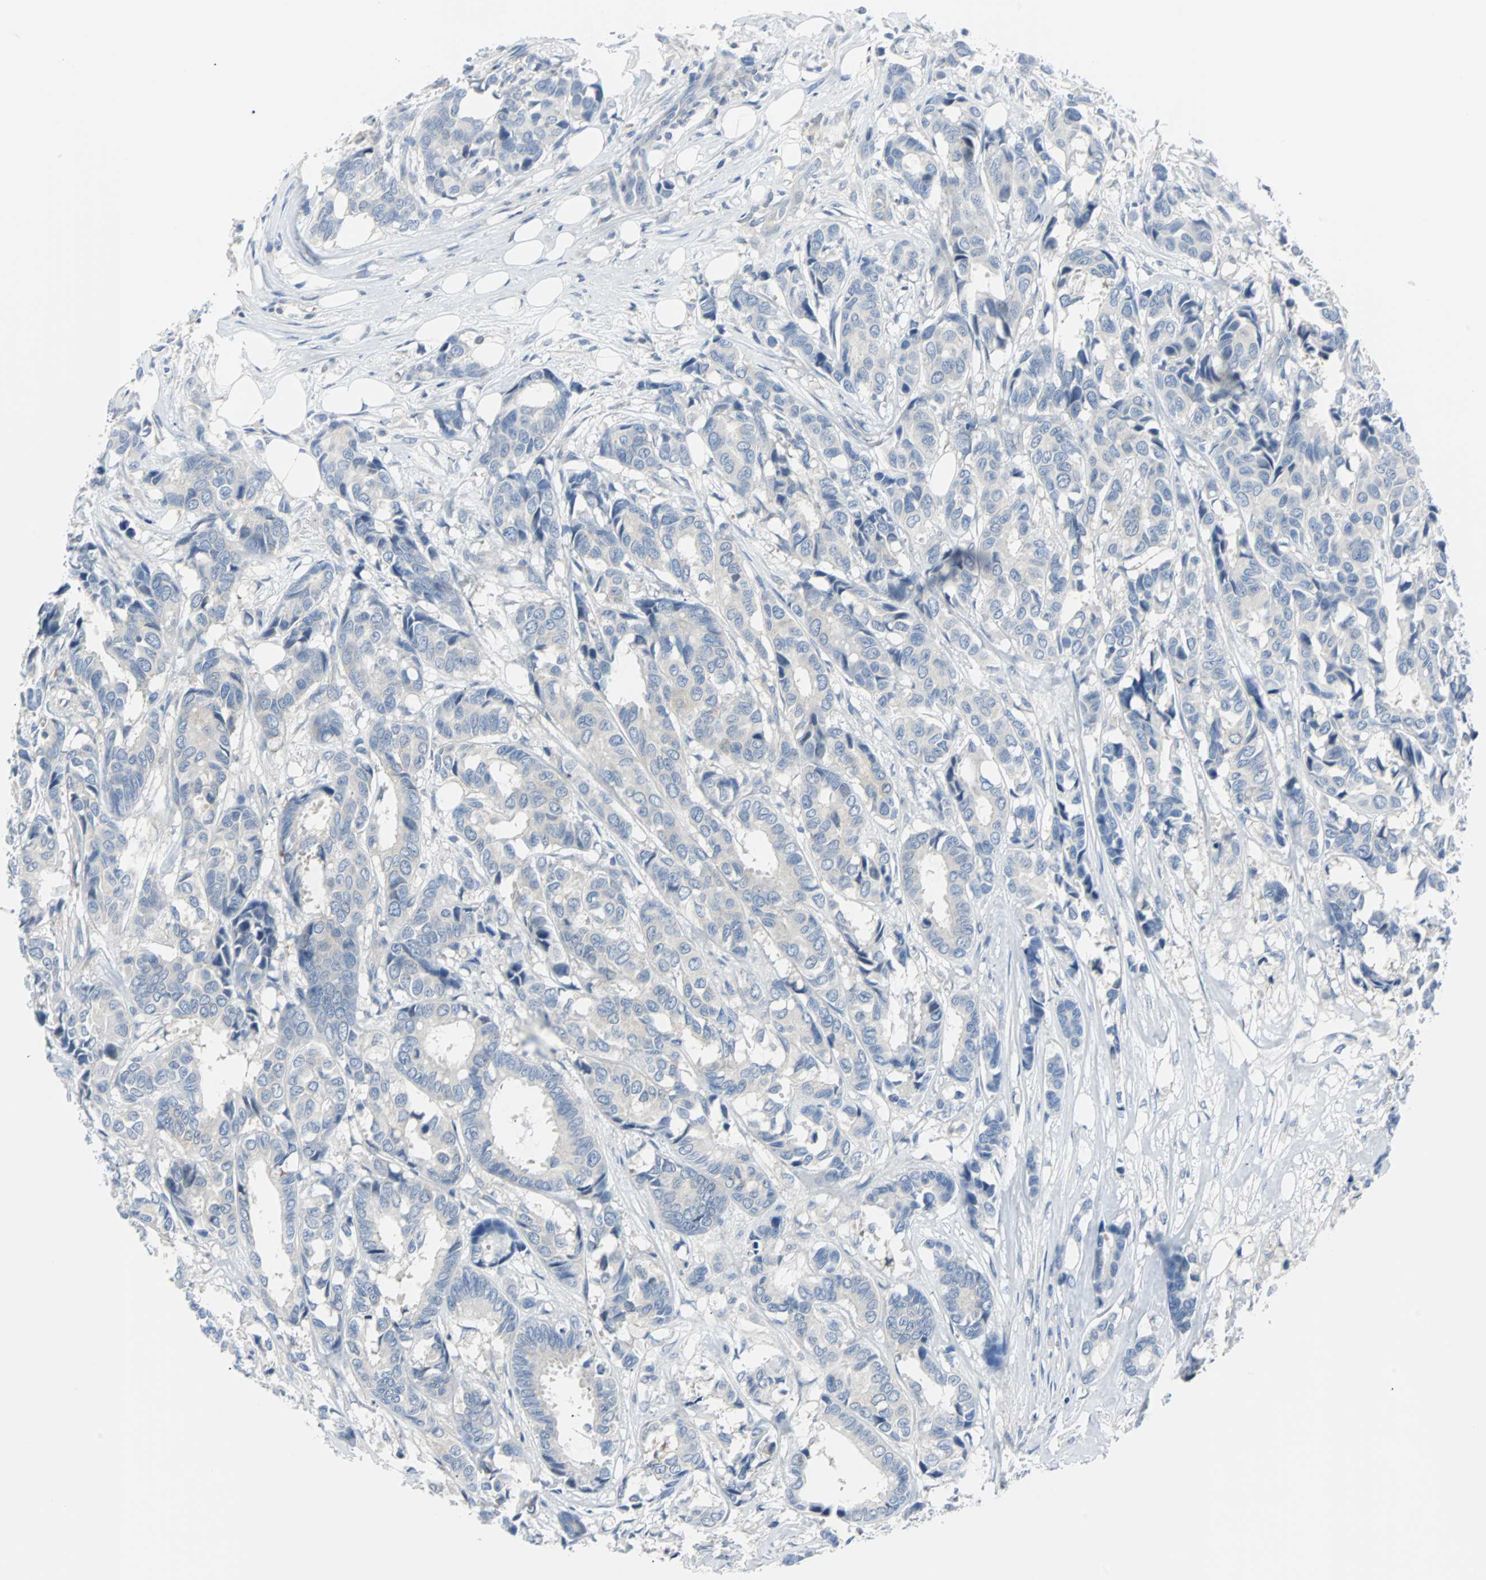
{"staining": {"intensity": "negative", "quantity": "none", "location": "none"}, "tissue": "breast cancer", "cell_type": "Tumor cells", "image_type": "cancer", "snomed": [{"axis": "morphology", "description": "Duct carcinoma"}, {"axis": "topography", "description": "Breast"}], "caption": "This is an IHC image of human breast cancer. There is no staining in tumor cells.", "gene": "RASA1", "patient": {"sex": "female", "age": 87}}